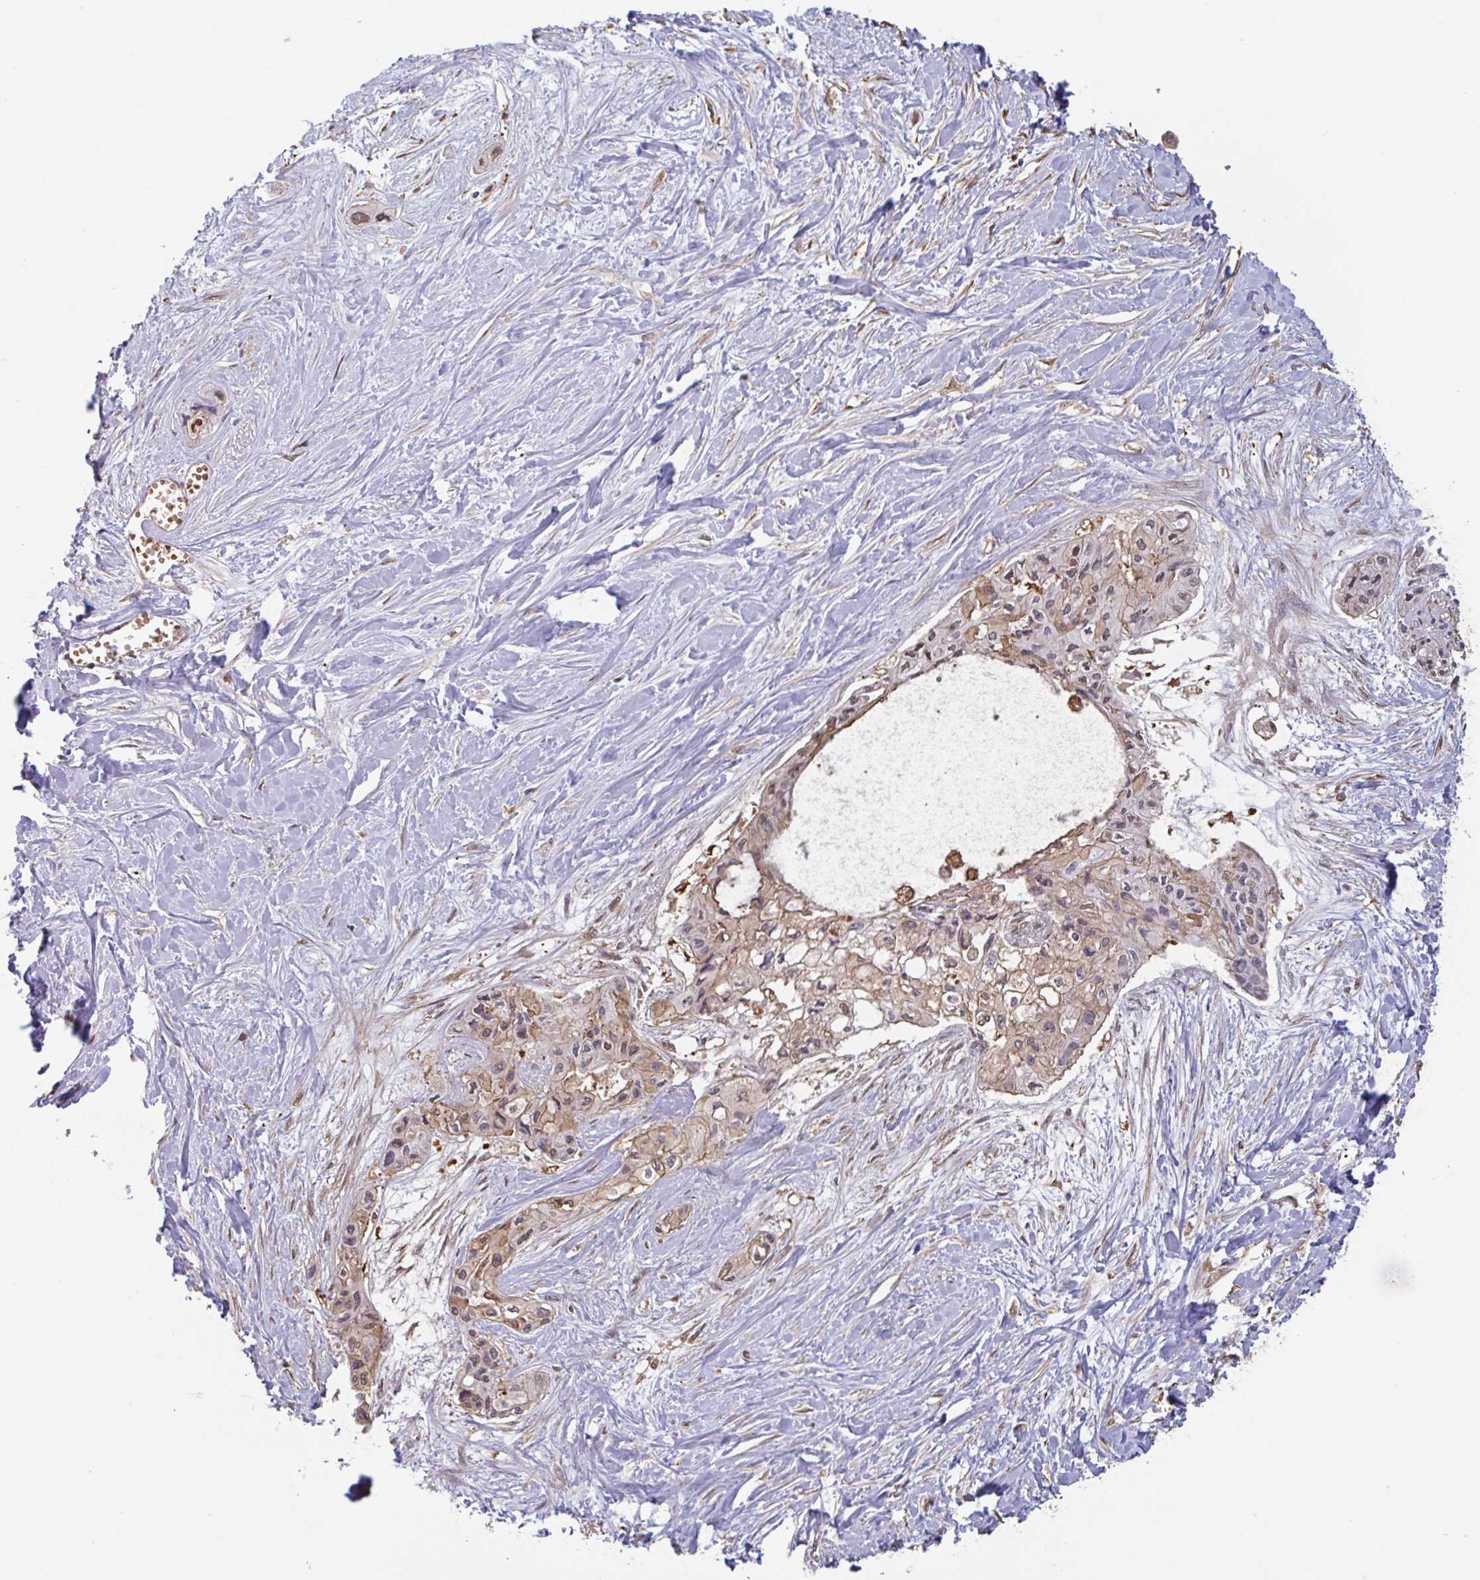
{"staining": {"intensity": "weak", "quantity": "<25%", "location": "cytoplasmic/membranous"}, "tissue": "pancreatic cancer", "cell_type": "Tumor cells", "image_type": "cancer", "snomed": [{"axis": "morphology", "description": "Adenocarcinoma, NOS"}, {"axis": "topography", "description": "Pancreas"}], "caption": "The micrograph displays no significant positivity in tumor cells of pancreatic cancer (adenocarcinoma). The staining is performed using DAB (3,3'-diaminobenzidine) brown chromogen with nuclei counter-stained in using hematoxylin.", "gene": "OTOP2", "patient": {"sex": "female", "age": 50}}